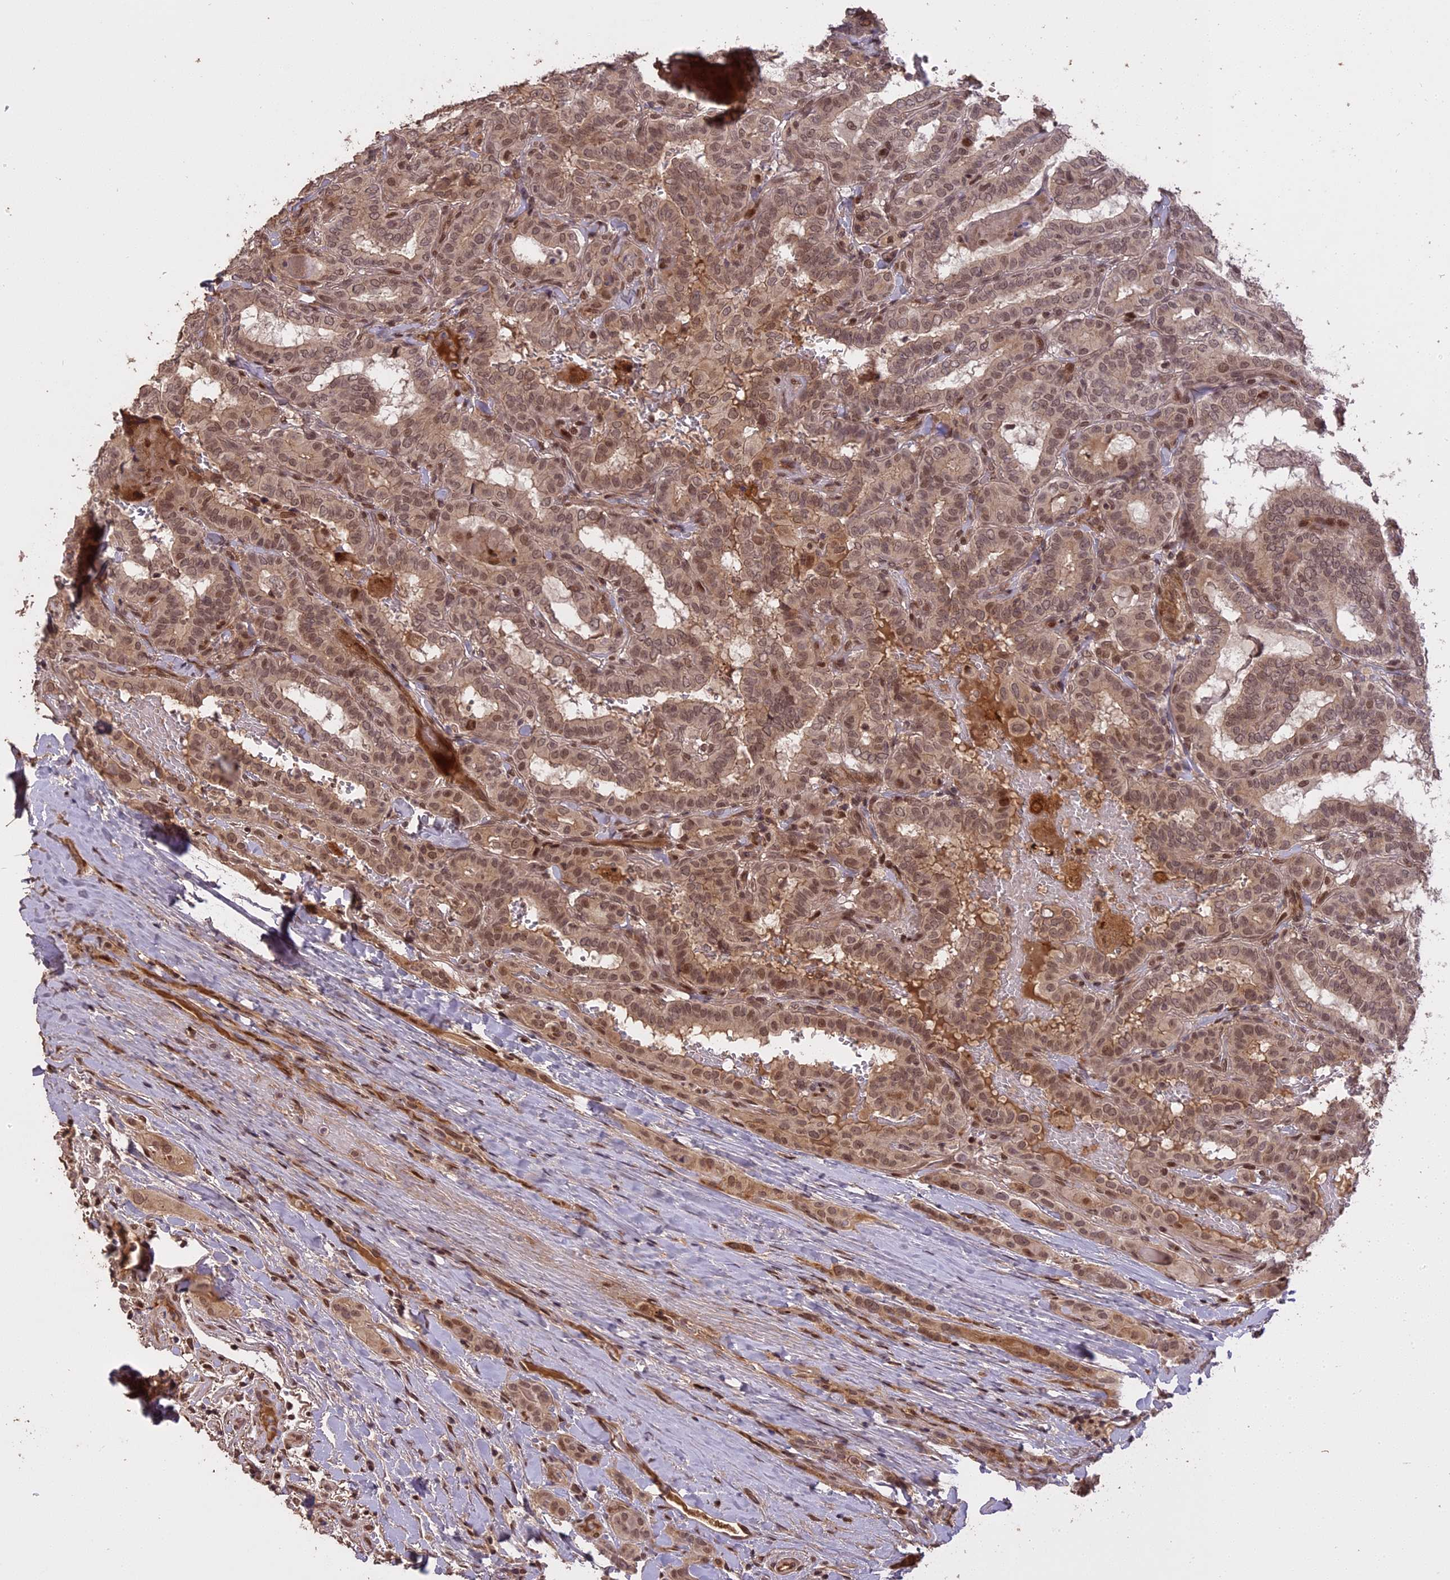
{"staining": {"intensity": "weak", "quantity": "25%-75%", "location": "nuclear"}, "tissue": "thyroid cancer", "cell_type": "Tumor cells", "image_type": "cancer", "snomed": [{"axis": "morphology", "description": "Papillary adenocarcinoma, NOS"}, {"axis": "topography", "description": "Thyroid gland"}], "caption": "An image showing weak nuclear staining in about 25%-75% of tumor cells in thyroid papillary adenocarcinoma, as visualized by brown immunohistochemical staining.", "gene": "PRELID2", "patient": {"sex": "female", "age": 72}}